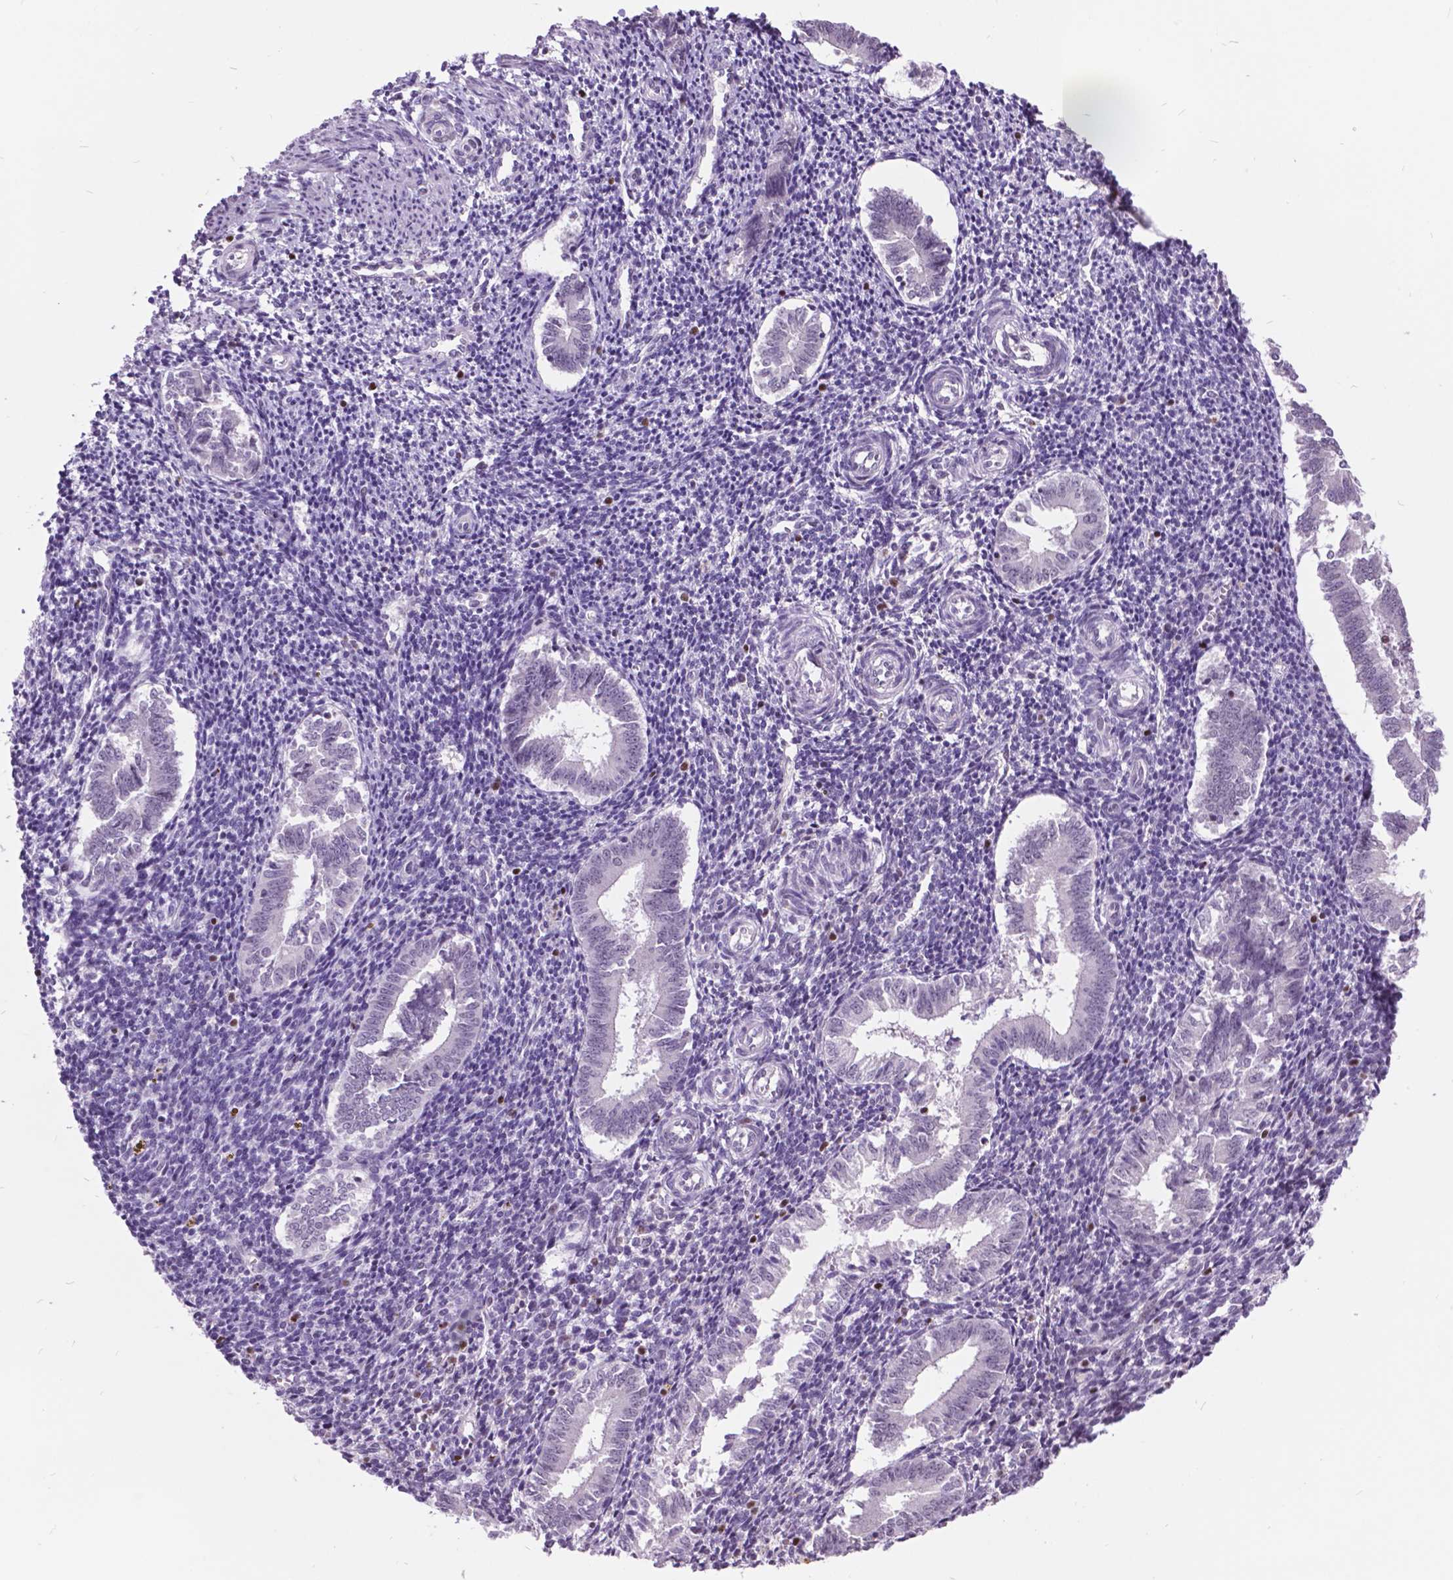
{"staining": {"intensity": "negative", "quantity": "none", "location": "none"}, "tissue": "endometrium", "cell_type": "Cells in endometrial stroma", "image_type": "normal", "snomed": [{"axis": "morphology", "description": "Normal tissue, NOS"}, {"axis": "topography", "description": "Endometrium"}], "caption": "Immunohistochemistry (IHC) photomicrograph of benign endometrium: endometrium stained with DAB (3,3'-diaminobenzidine) demonstrates no significant protein expression in cells in endometrial stroma. (DAB (3,3'-diaminobenzidine) IHC visualized using brightfield microscopy, high magnification).", "gene": "DPF3", "patient": {"sex": "female", "age": 25}}